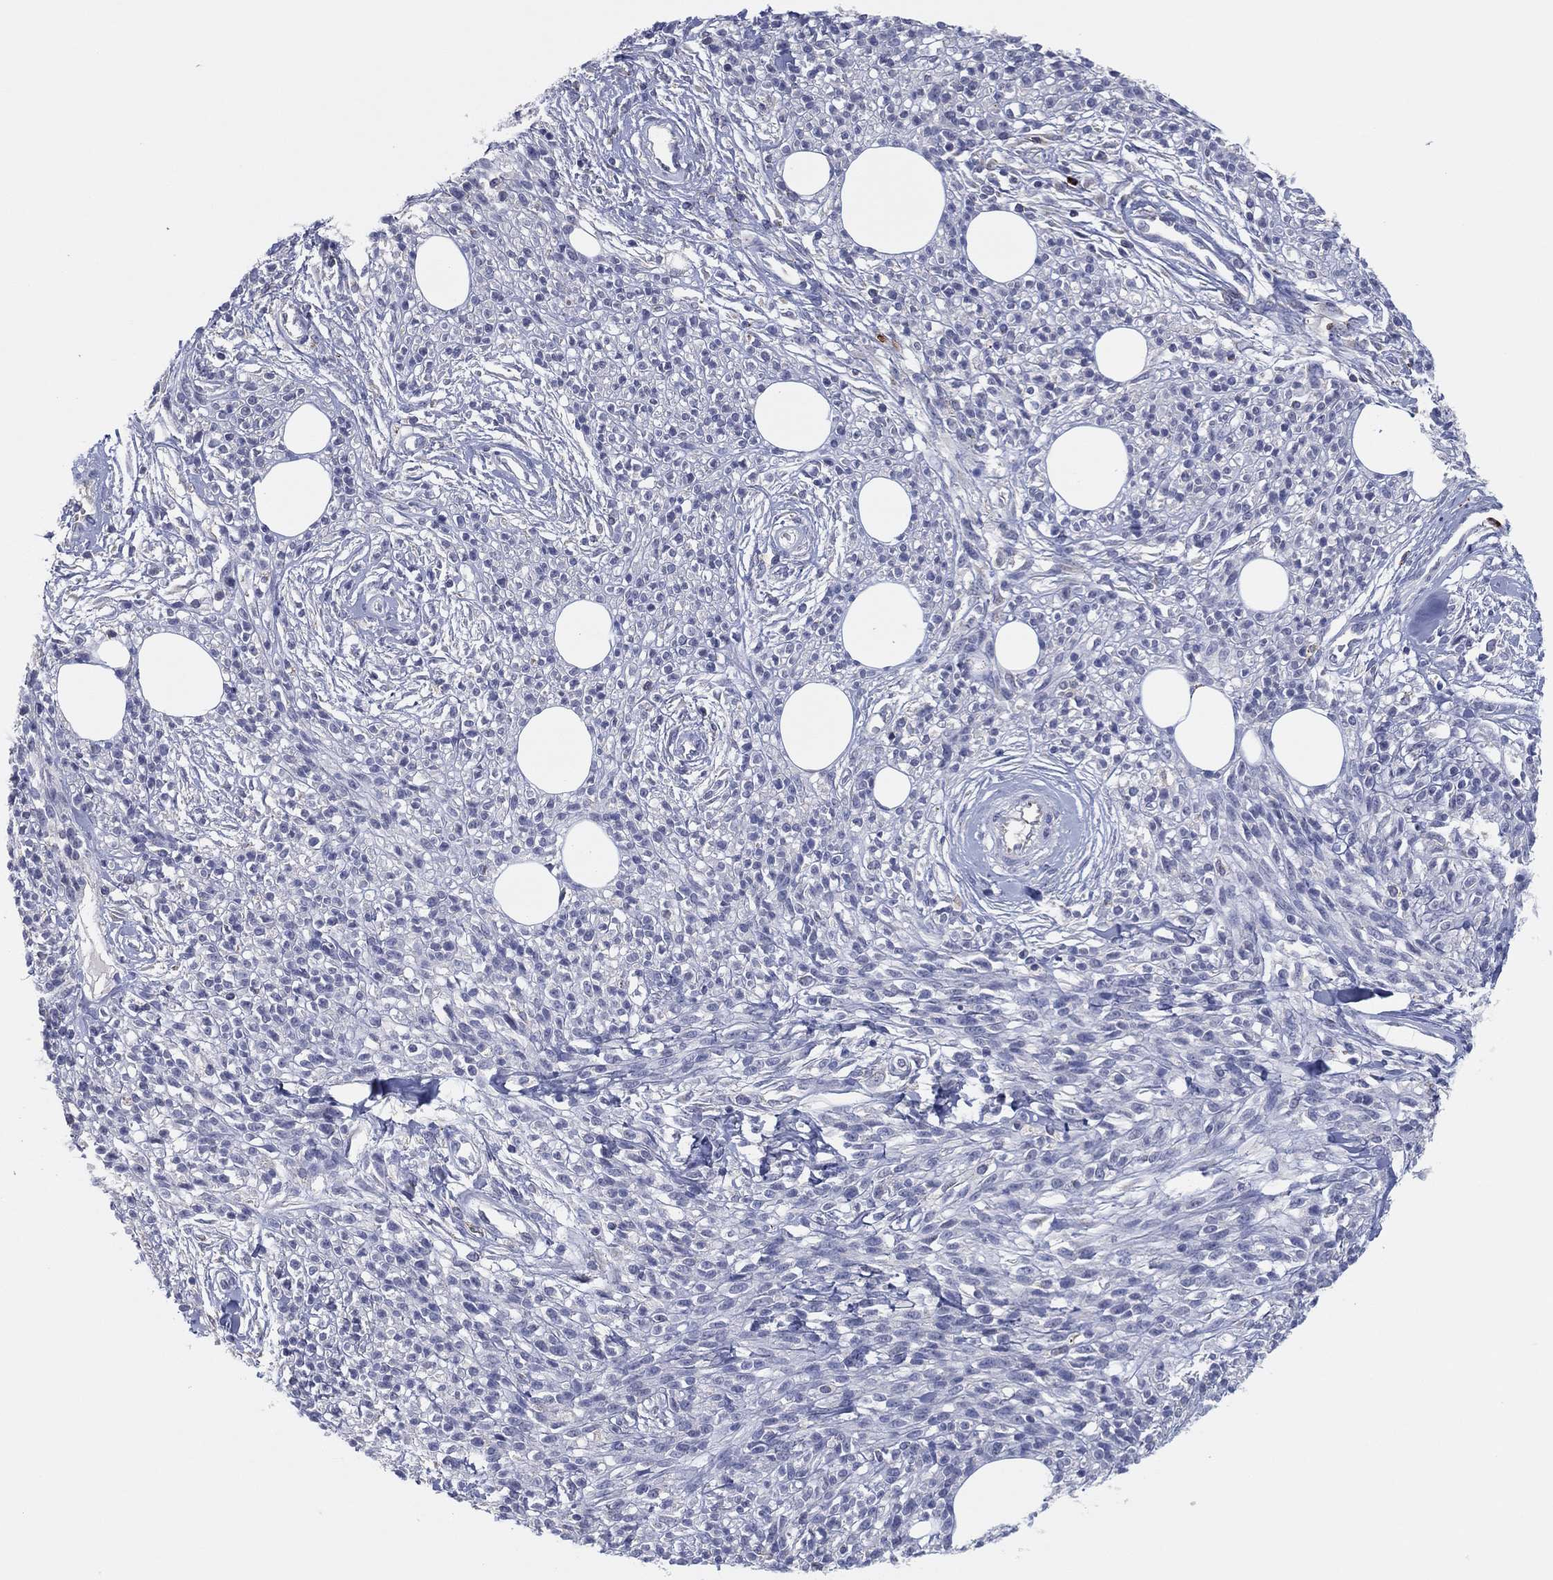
{"staining": {"intensity": "negative", "quantity": "none", "location": "none"}, "tissue": "melanoma", "cell_type": "Tumor cells", "image_type": "cancer", "snomed": [{"axis": "morphology", "description": "Malignant melanoma, NOS"}, {"axis": "topography", "description": "Skin"}, {"axis": "topography", "description": "Skin of trunk"}], "caption": "Immunohistochemical staining of malignant melanoma shows no significant staining in tumor cells.", "gene": "PLAC8", "patient": {"sex": "male", "age": 74}}